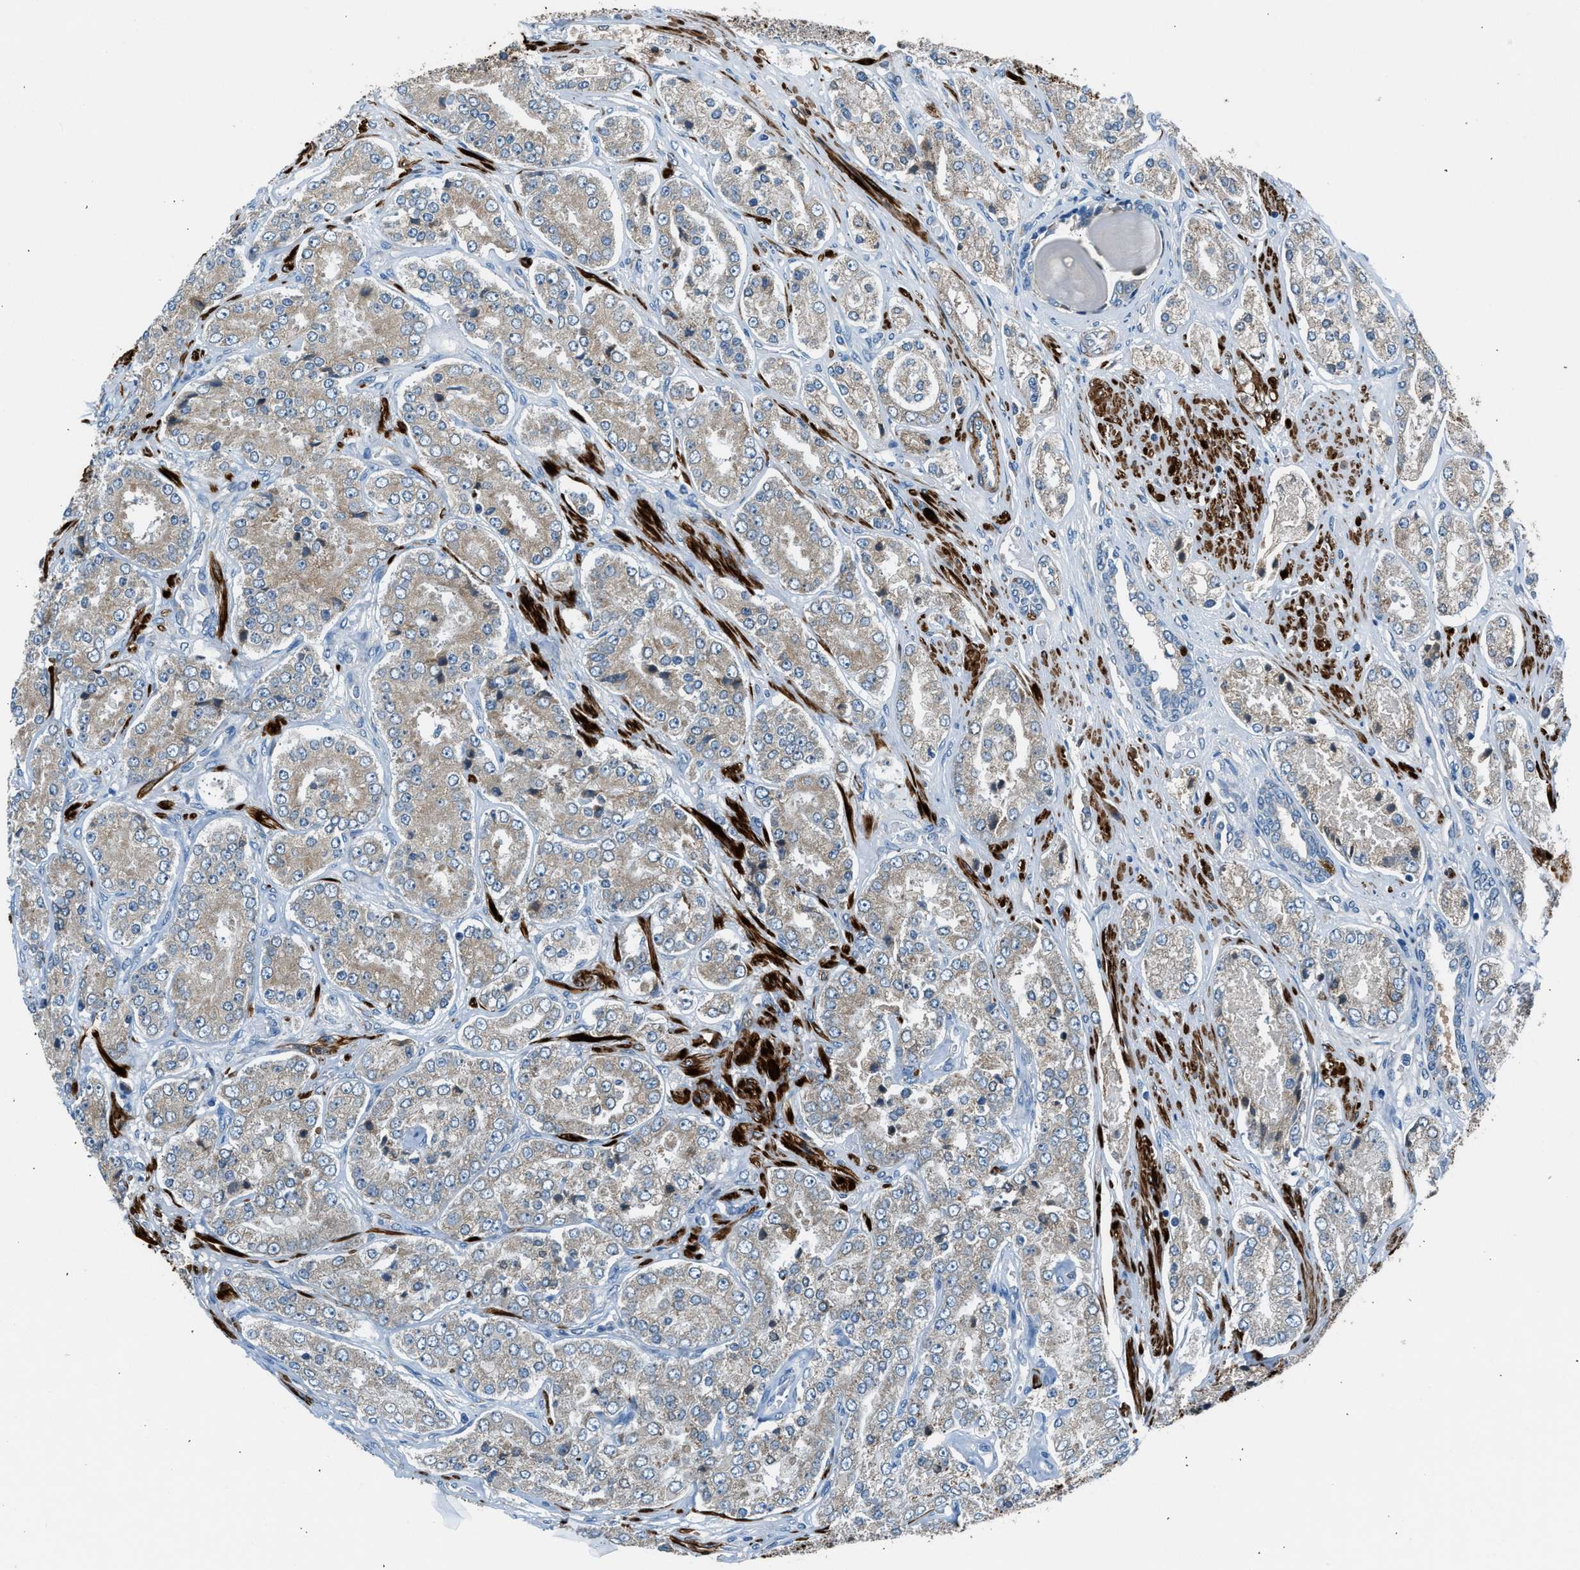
{"staining": {"intensity": "weak", "quantity": "<25%", "location": "cytoplasmic/membranous"}, "tissue": "prostate cancer", "cell_type": "Tumor cells", "image_type": "cancer", "snomed": [{"axis": "morphology", "description": "Adenocarcinoma, High grade"}, {"axis": "topography", "description": "Prostate"}], "caption": "Tumor cells show no significant expression in prostate cancer (adenocarcinoma (high-grade)).", "gene": "LMBR1", "patient": {"sex": "male", "age": 65}}